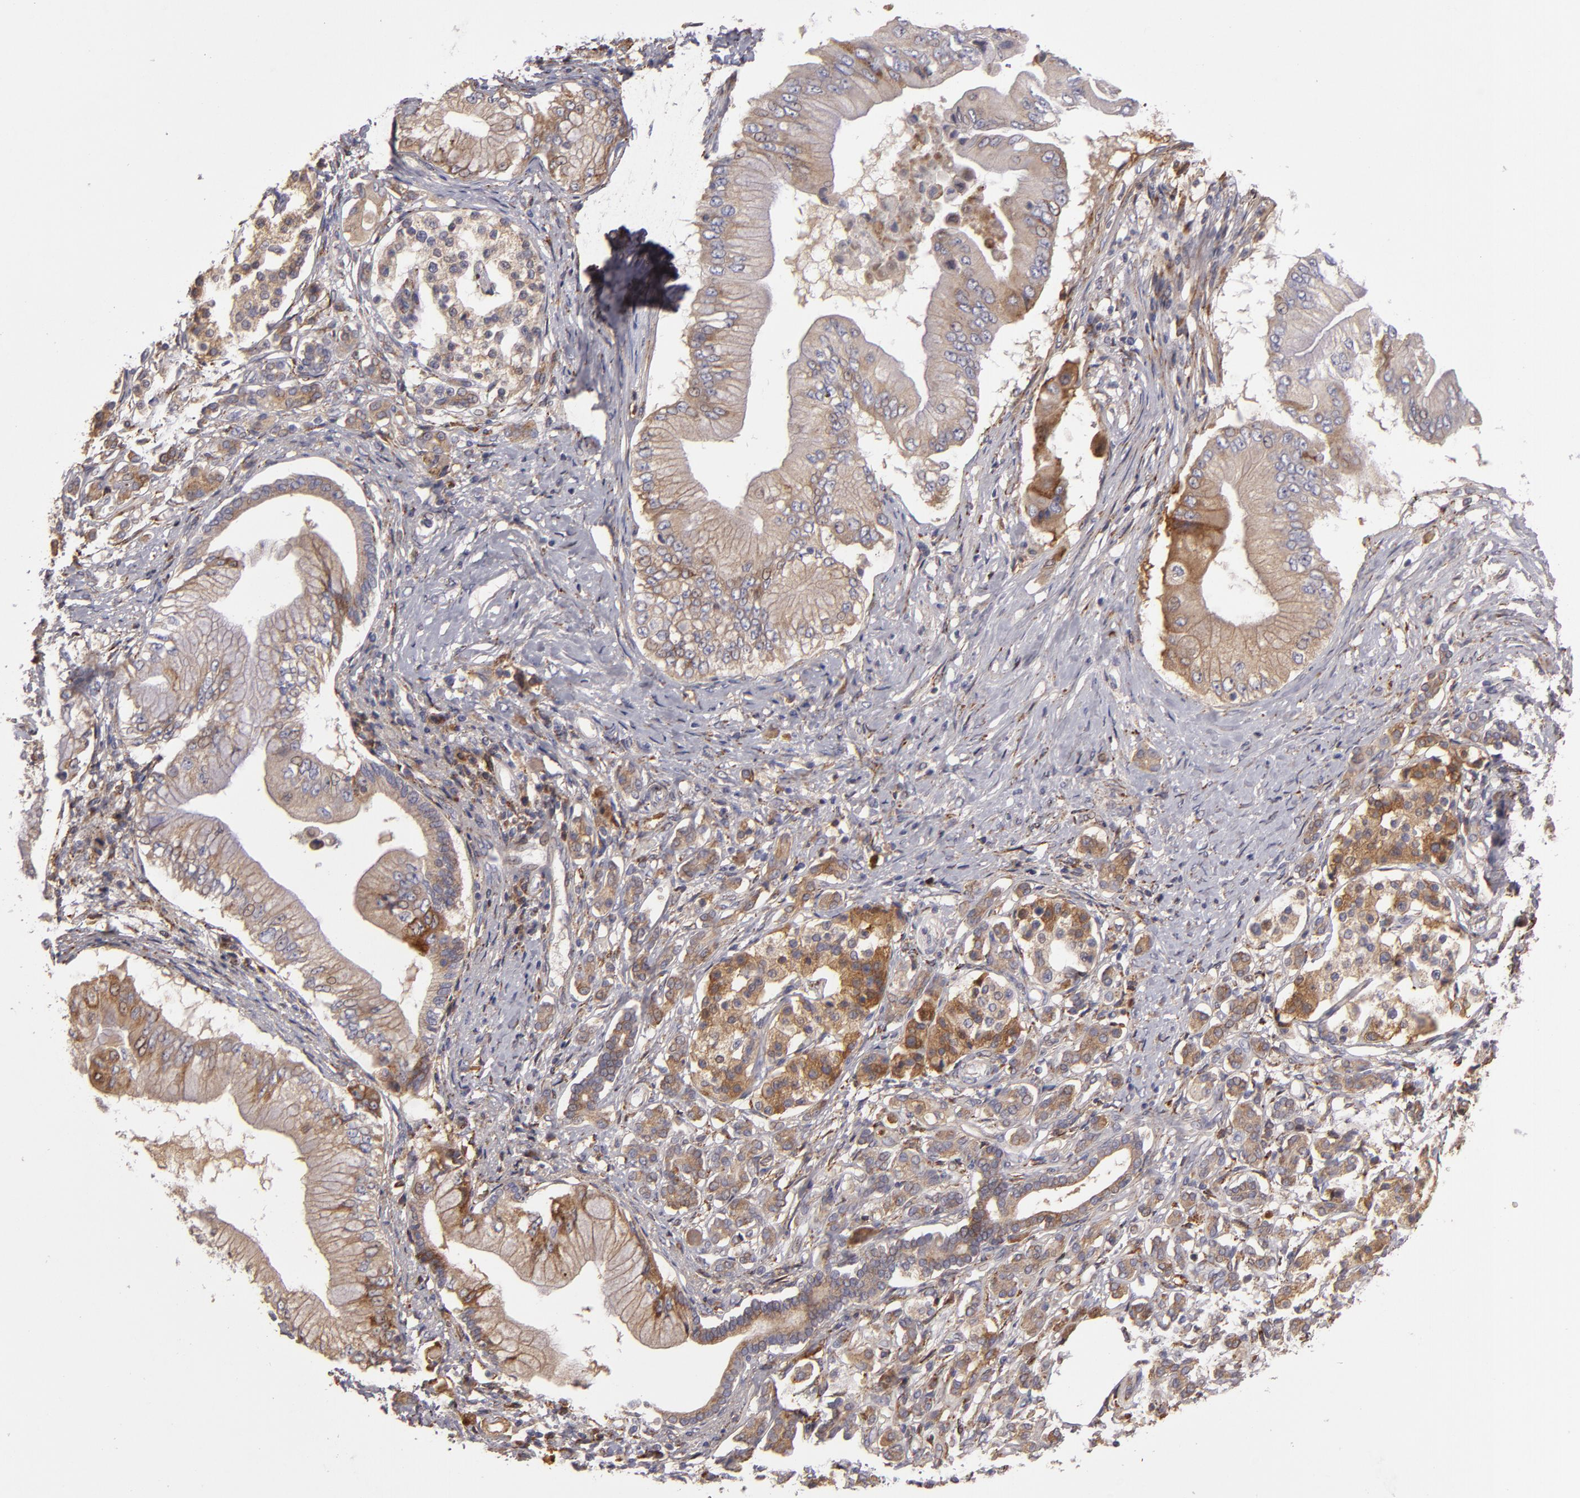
{"staining": {"intensity": "moderate", "quantity": ">75%", "location": "cytoplasmic/membranous"}, "tissue": "pancreatic cancer", "cell_type": "Tumor cells", "image_type": "cancer", "snomed": [{"axis": "morphology", "description": "Adenocarcinoma, NOS"}, {"axis": "topography", "description": "Pancreas"}], "caption": "Moderate cytoplasmic/membranous positivity is identified in approximately >75% of tumor cells in pancreatic adenocarcinoma.", "gene": "CFB", "patient": {"sex": "male", "age": 62}}